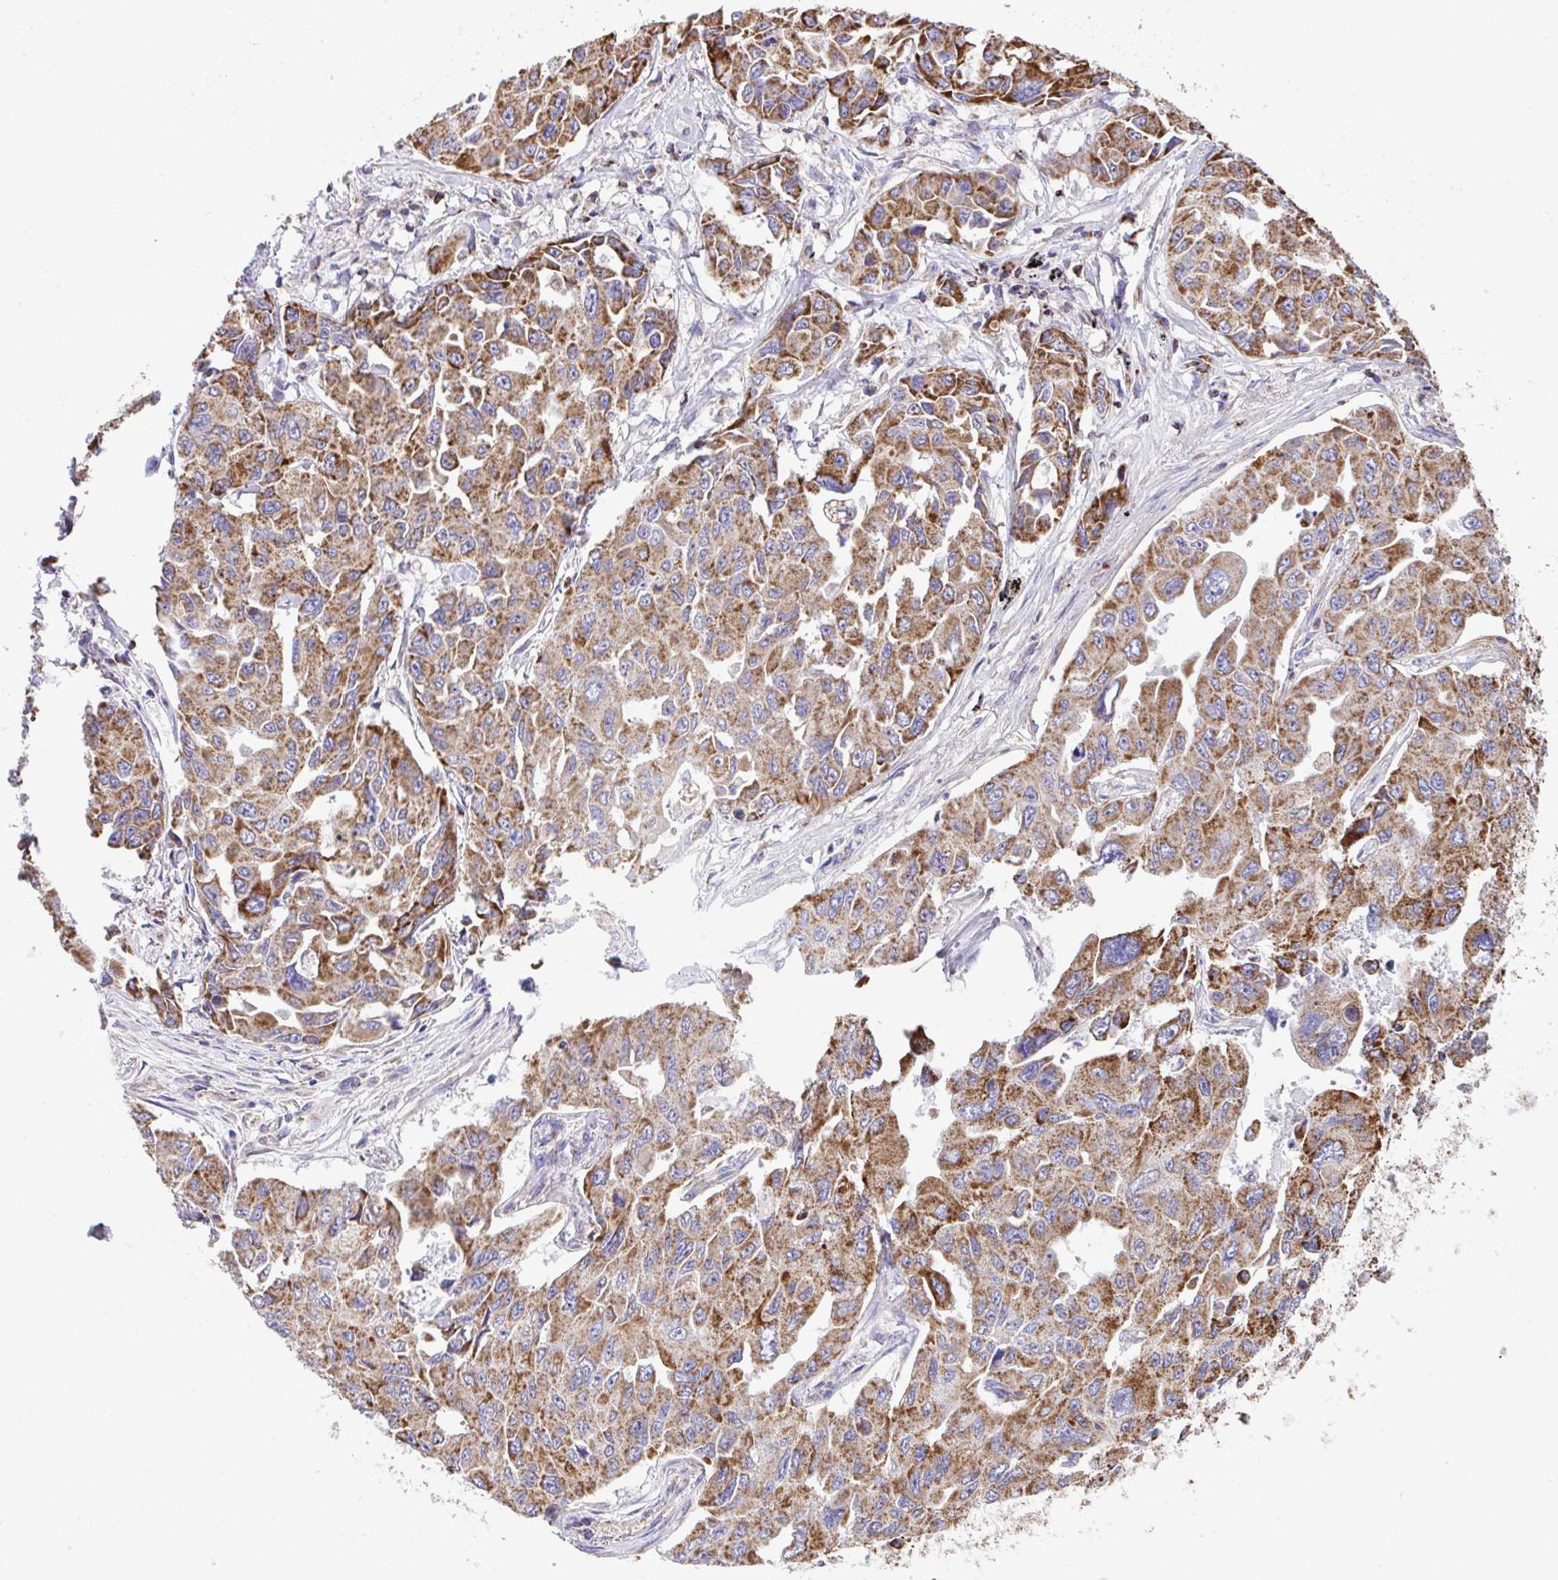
{"staining": {"intensity": "moderate", "quantity": ">75%", "location": "cytoplasmic/membranous"}, "tissue": "lung cancer", "cell_type": "Tumor cells", "image_type": "cancer", "snomed": [{"axis": "morphology", "description": "Adenocarcinoma, NOS"}, {"axis": "topography", "description": "Lung"}], "caption": "About >75% of tumor cells in human lung cancer display moderate cytoplasmic/membranous protein positivity as visualized by brown immunohistochemical staining.", "gene": "PCMTD2", "patient": {"sex": "male", "age": 64}}